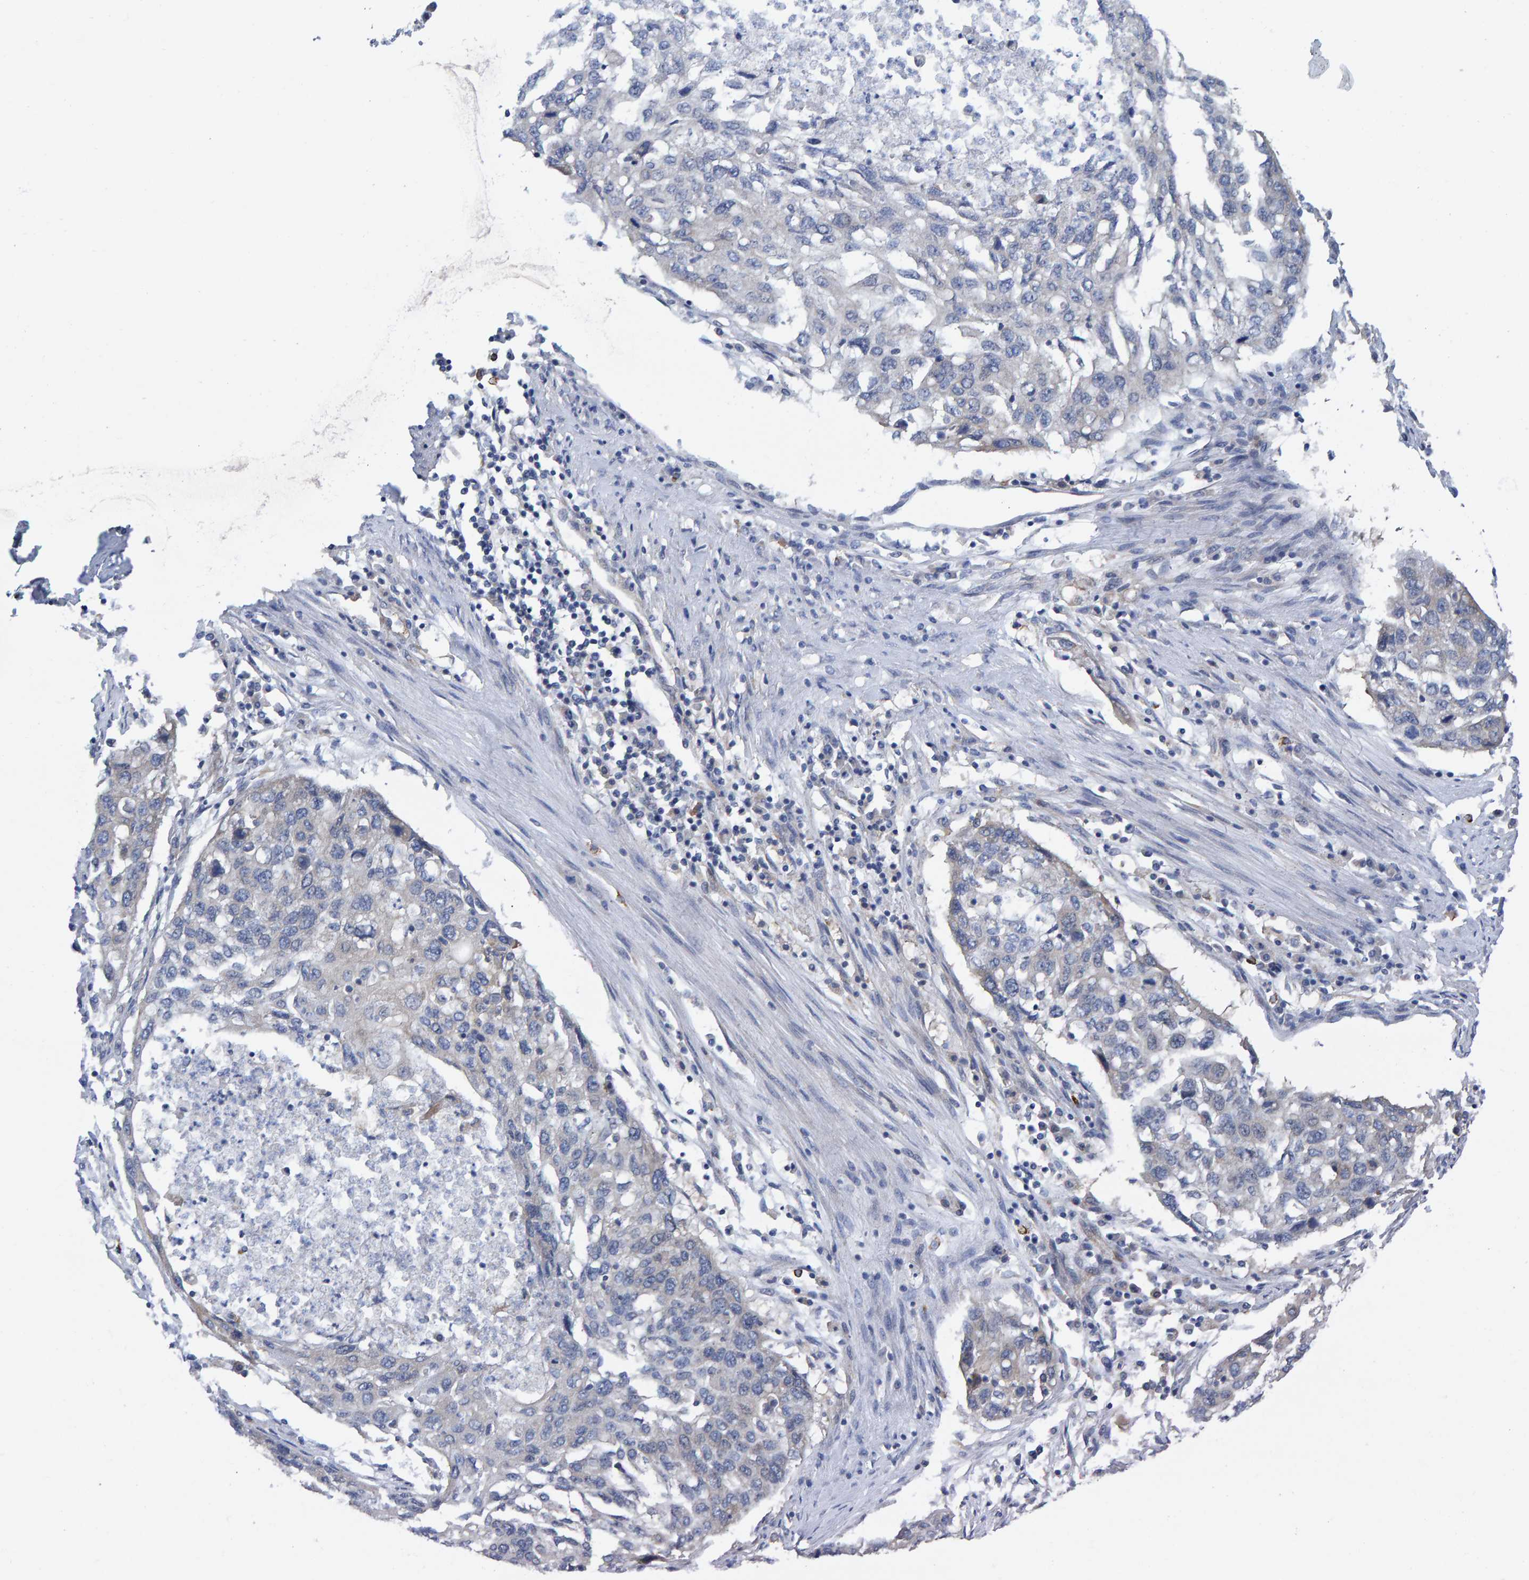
{"staining": {"intensity": "negative", "quantity": "none", "location": "none"}, "tissue": "lung cancer", "cell_type": "Tumor cells", "image_type": "cancer", "snomed": [{"axis": "morphology", "description": "Squamous cell carcinoma, NOS"}, {"axis": "topography", "description": "Lung"}], "caption": "Immunohistochemical staining of lung squamous cell carcinoma demonstrates no significant staining in tumor cells.", "gene": "LRSAM1", "patient": {"sex": "female", "age": 63}}